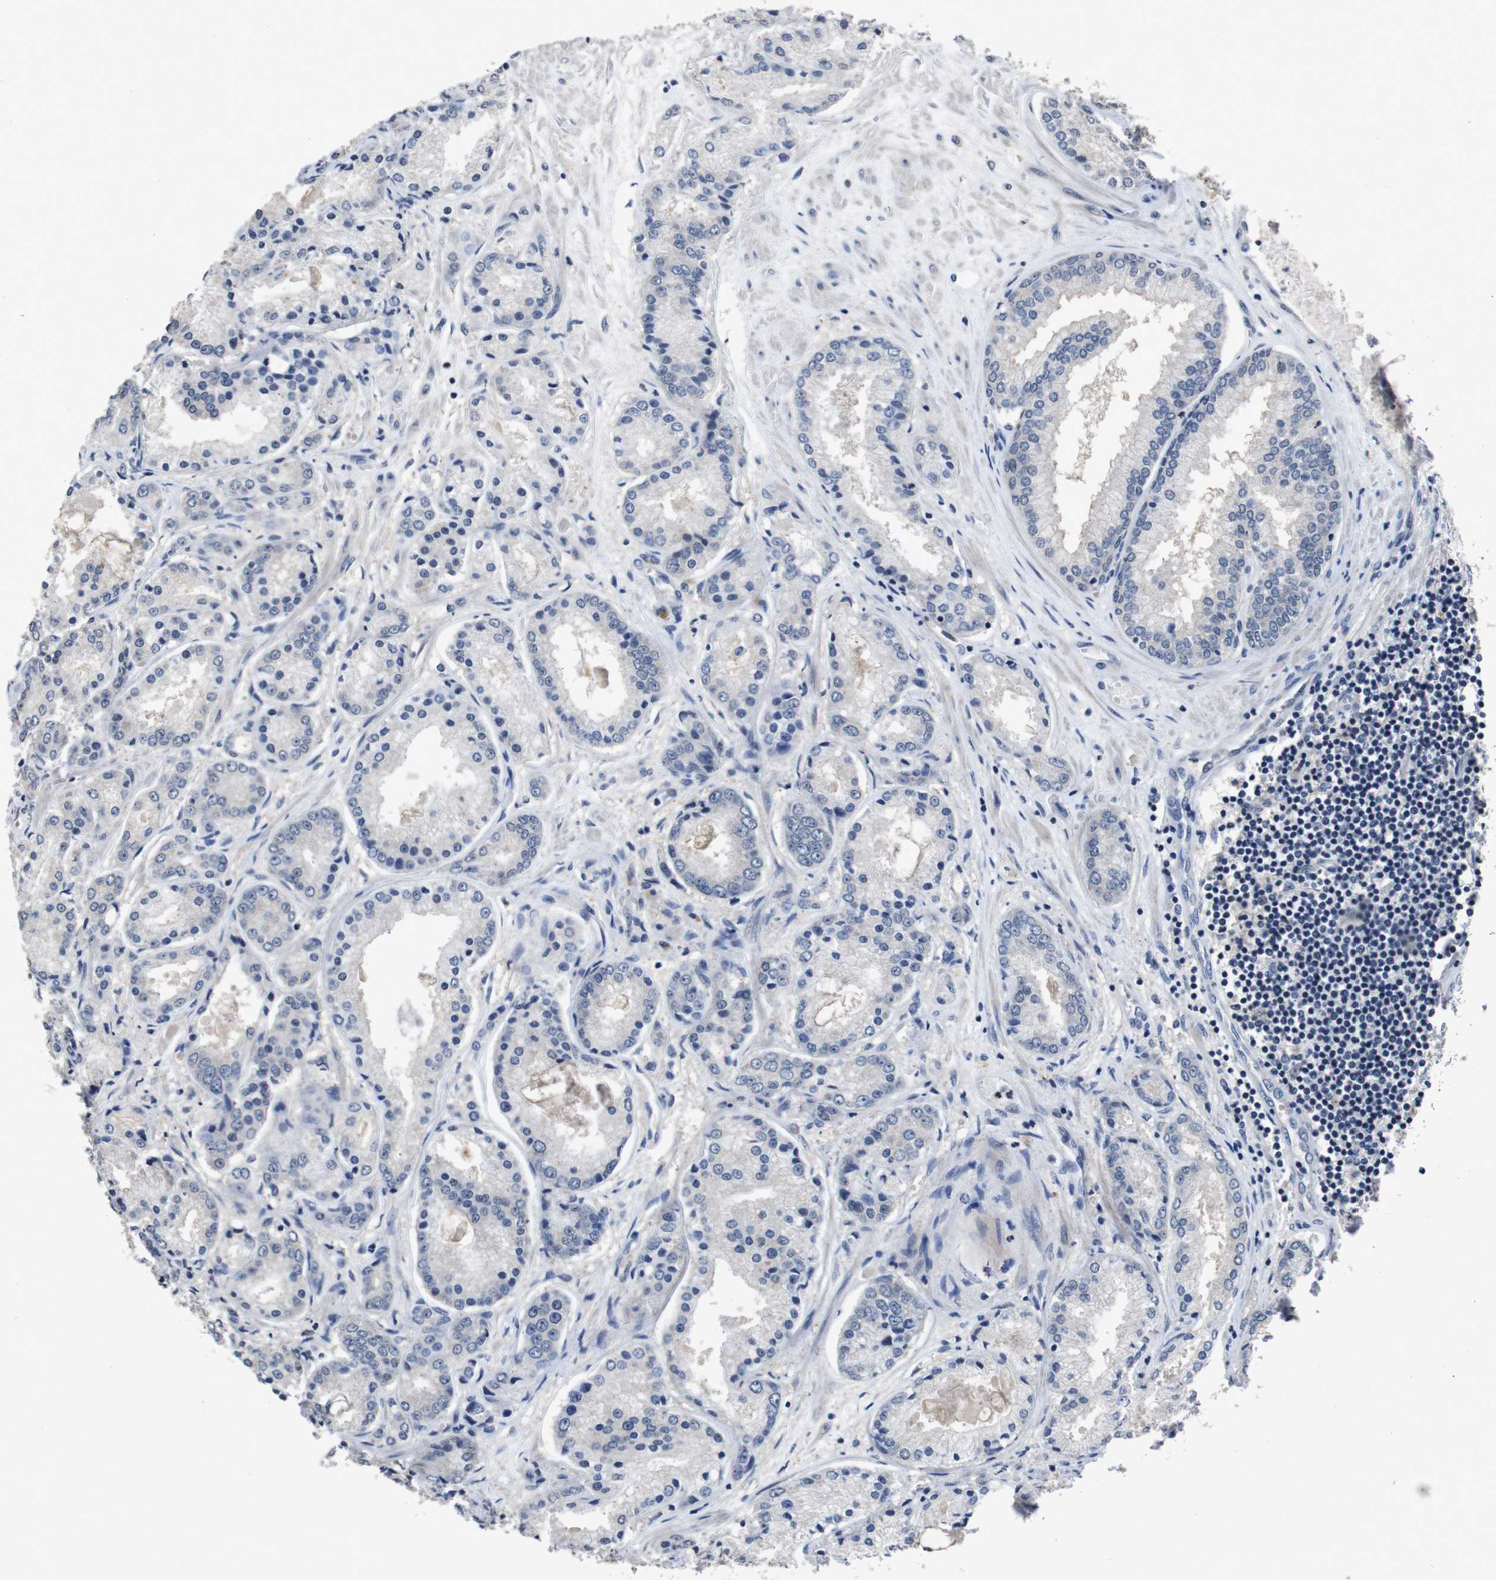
{"staining": {"intensity": "negative", "quantity": "none", "location": "none"}, "tissue": "prostate cancer", "cell_type": "Tumor cells", "image_type": "cancer", "snomed": [{"axis": "morphology", "description": "Adenocarcinoma, High grade"}, {"axis": "topography", "description": "Prostate"}], "caption": "Histopathology image shows no protein positivity in tumor cells of prostate cancer tissue.", "gene": "AKT3", "patient": {"sex": "male", "age": 59}}